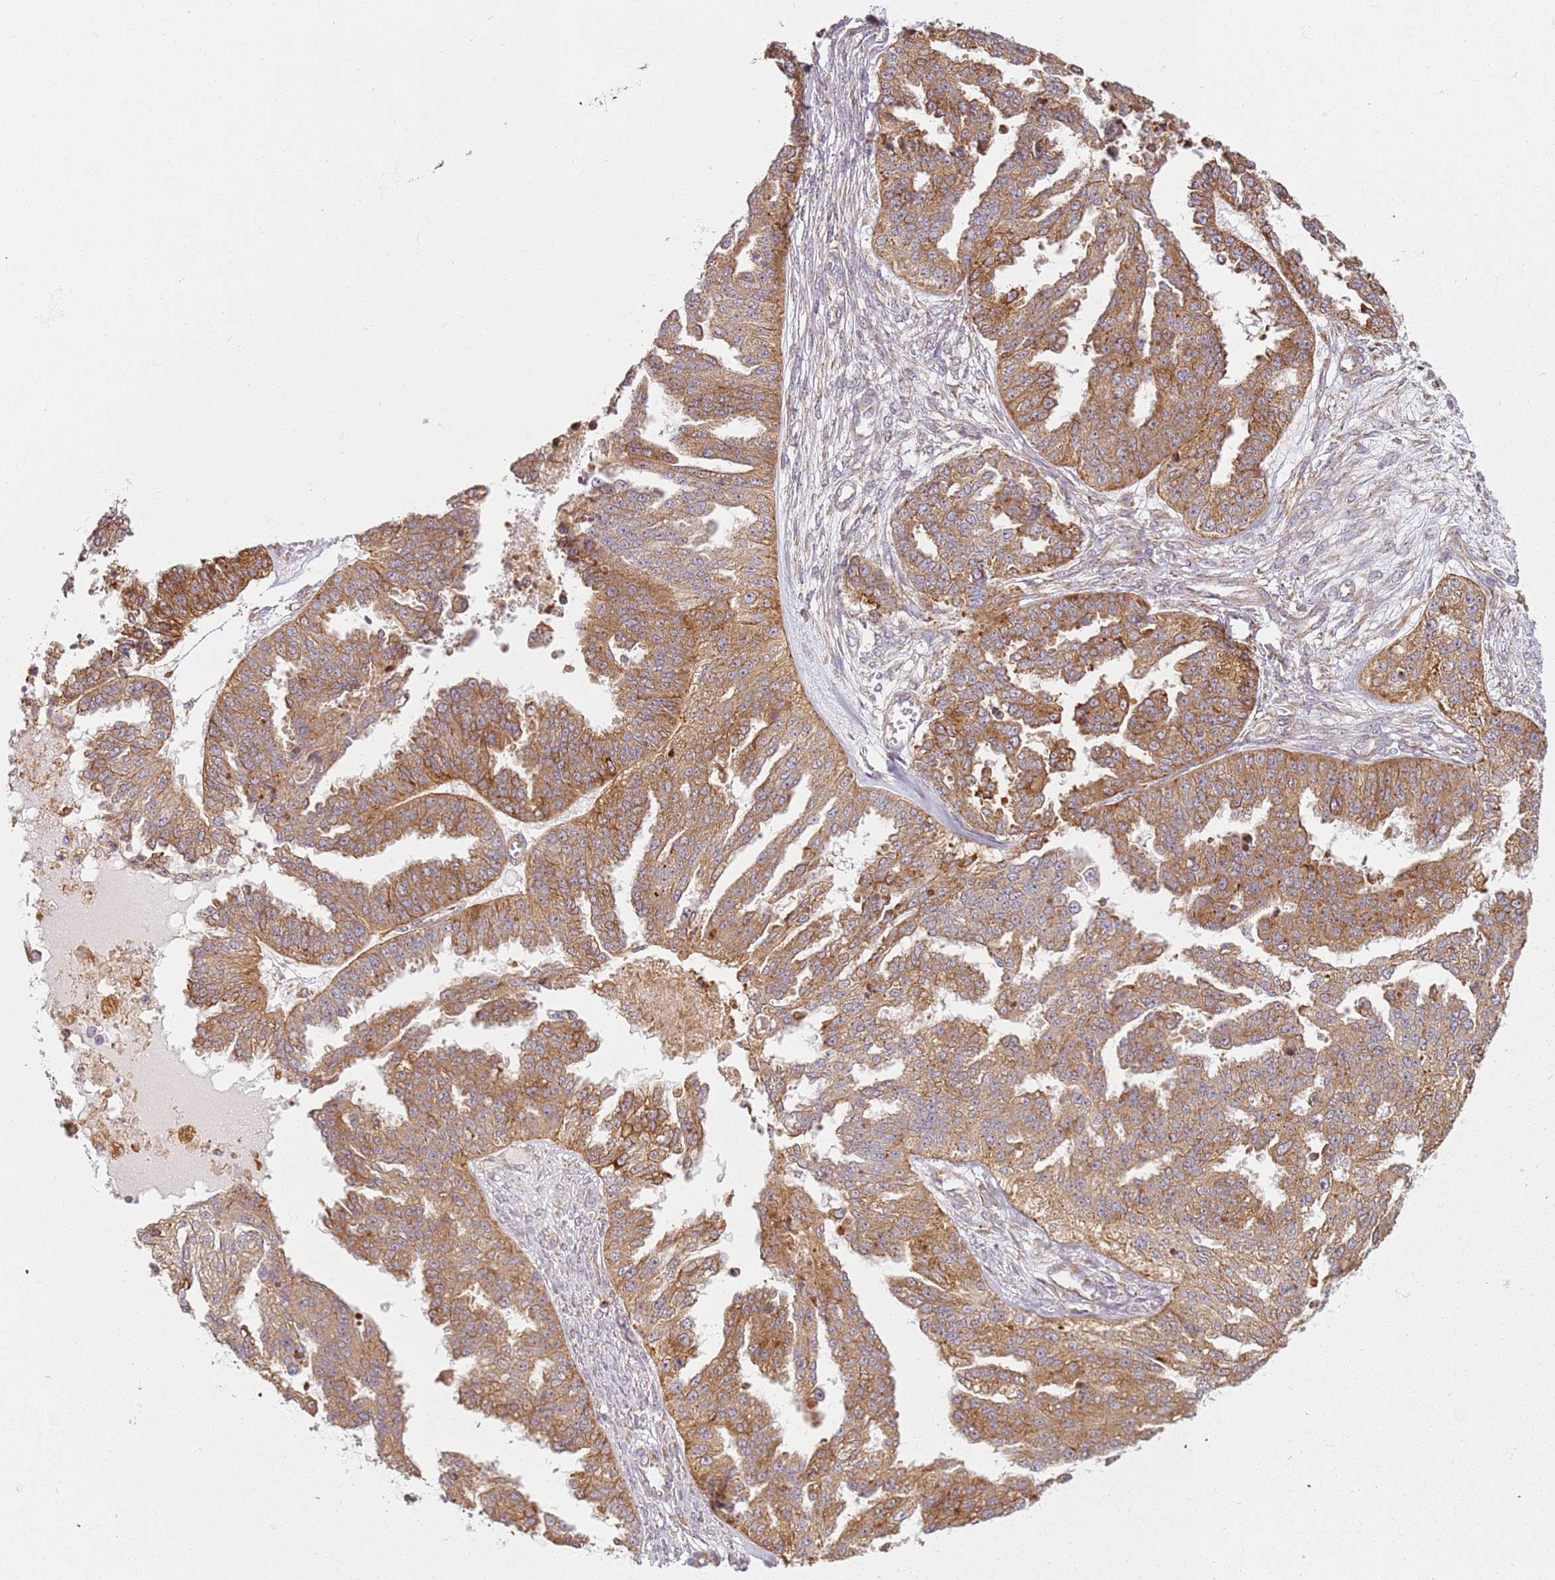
{"staining": {"intensity": "moderate", "quantity": ">75%", "location": "cytoplasmic/membranous"}, "tissue": "ovarian cancer", "cell_type": "Tumor cells", "image_type": "cancer", "snomed": [{"axis": "morphology", "description": "Cystadenocarcinoma, serous, NOS"}, {"axis": "topography", "description": "Ovary"}], "caption": "Immunohistochemistry (DAB) staining of serous cystadenocarcinoma (ovarian) demonstrates moderate cytoplasmic/membranous protein positivity in approximately >75% of tumor cells. The staining is performed using DAB brown chromogen to label protein expression. The nuclei are counter-stained blue using hematoxylin.", "gene": "PROKR2", "patient": {"sex": "female", "age": 58}}